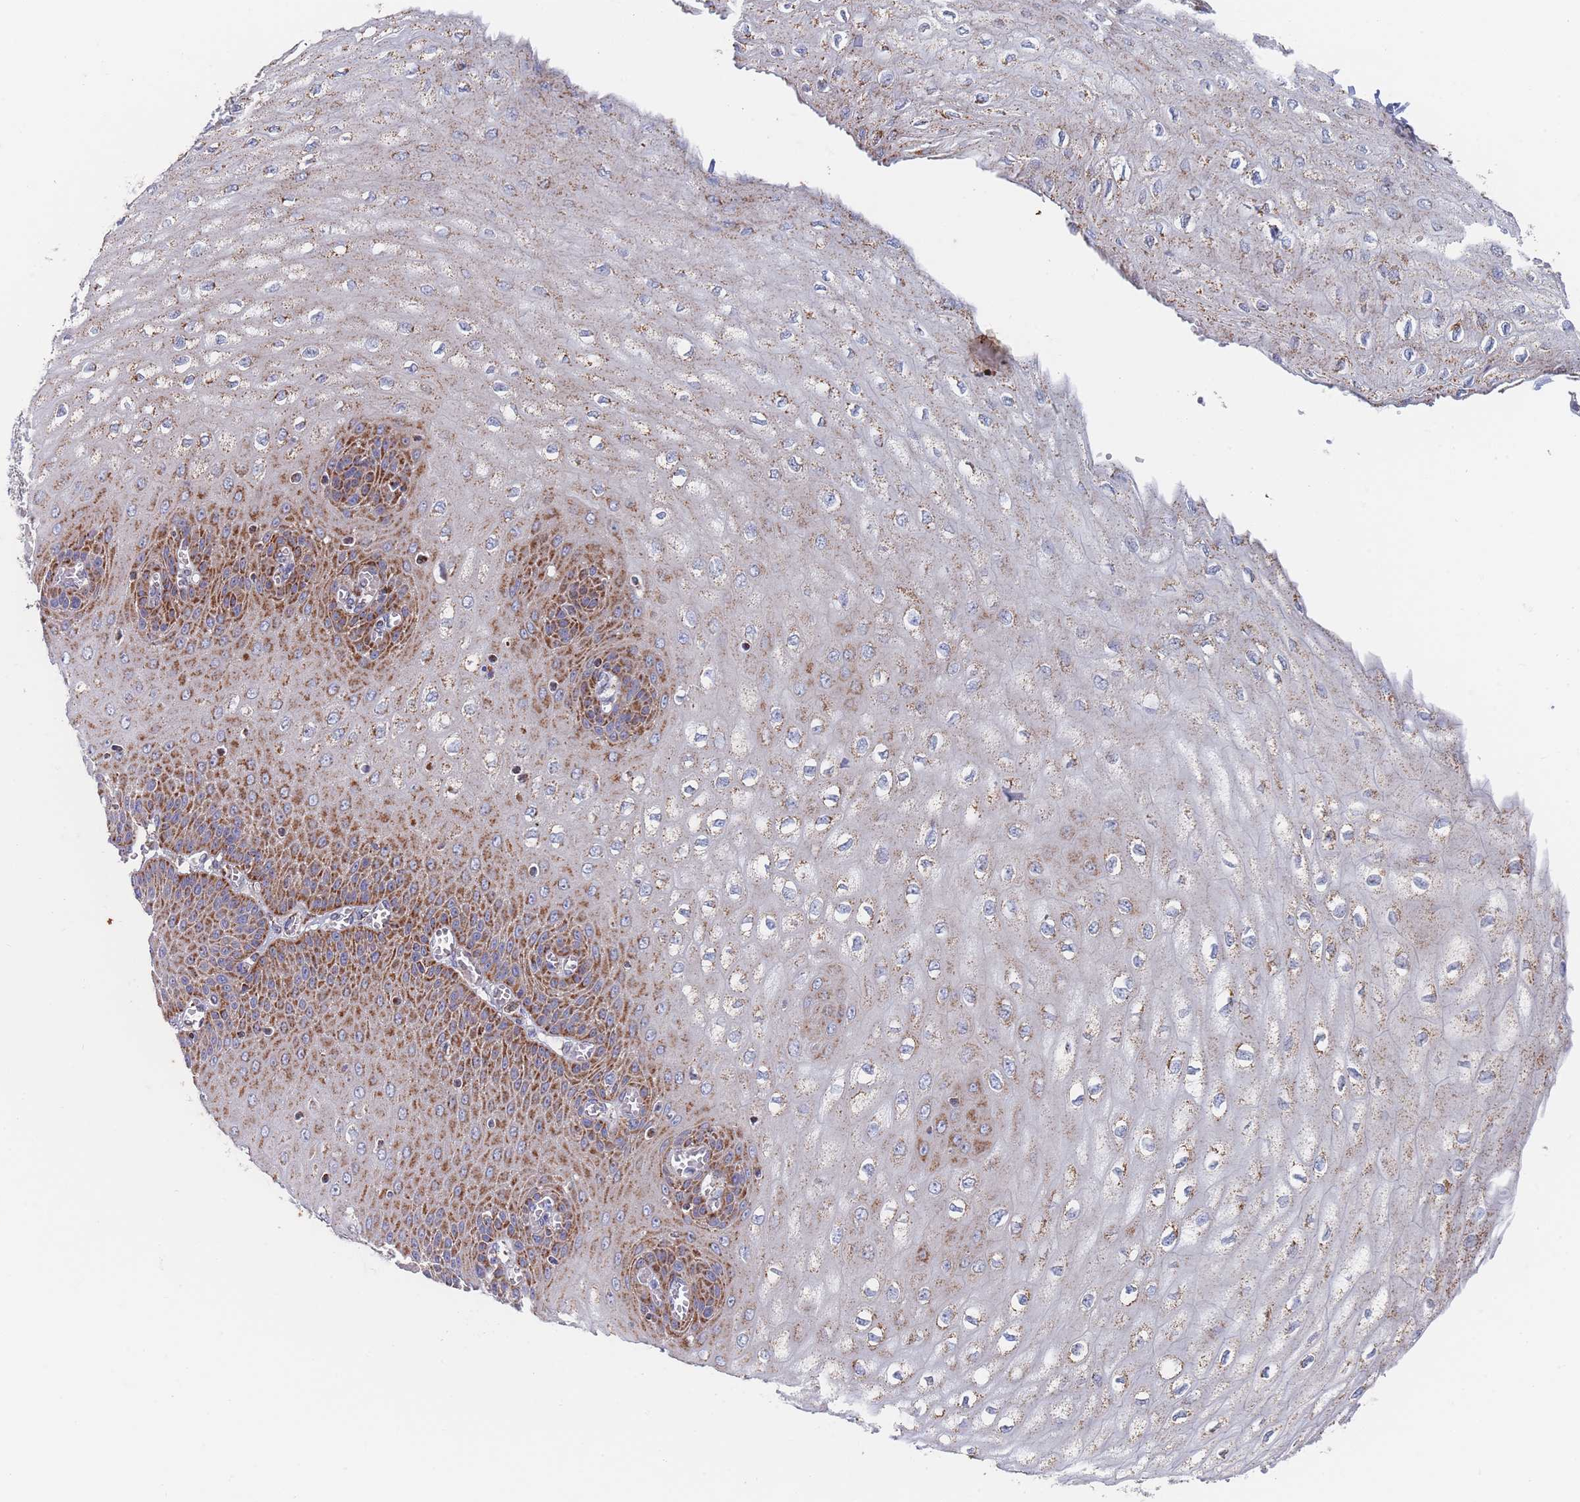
{"staining": {"intensity": "moderate", "quantity": "25%-75%", "location": "cytoplasmic/membranous"}, "tissue": "esophagus", "cell_type": "Squamous epithelial cells", "image_type": "normal", "snomed": [{"axis": "morphology", "description": "Normal tissue, NOS"}, {"axis": "topography", "description": "Esophagus"}], "caption": "Protein expression analysis of unremarkable esophagus displays moderate cytoplasmic/membranous positivity in about 25%-75% of squamous epithelial cells. Nuclei are stained in blue.", "gene": "IKZF4", "patient": {"sex": "male", "age": 60}}